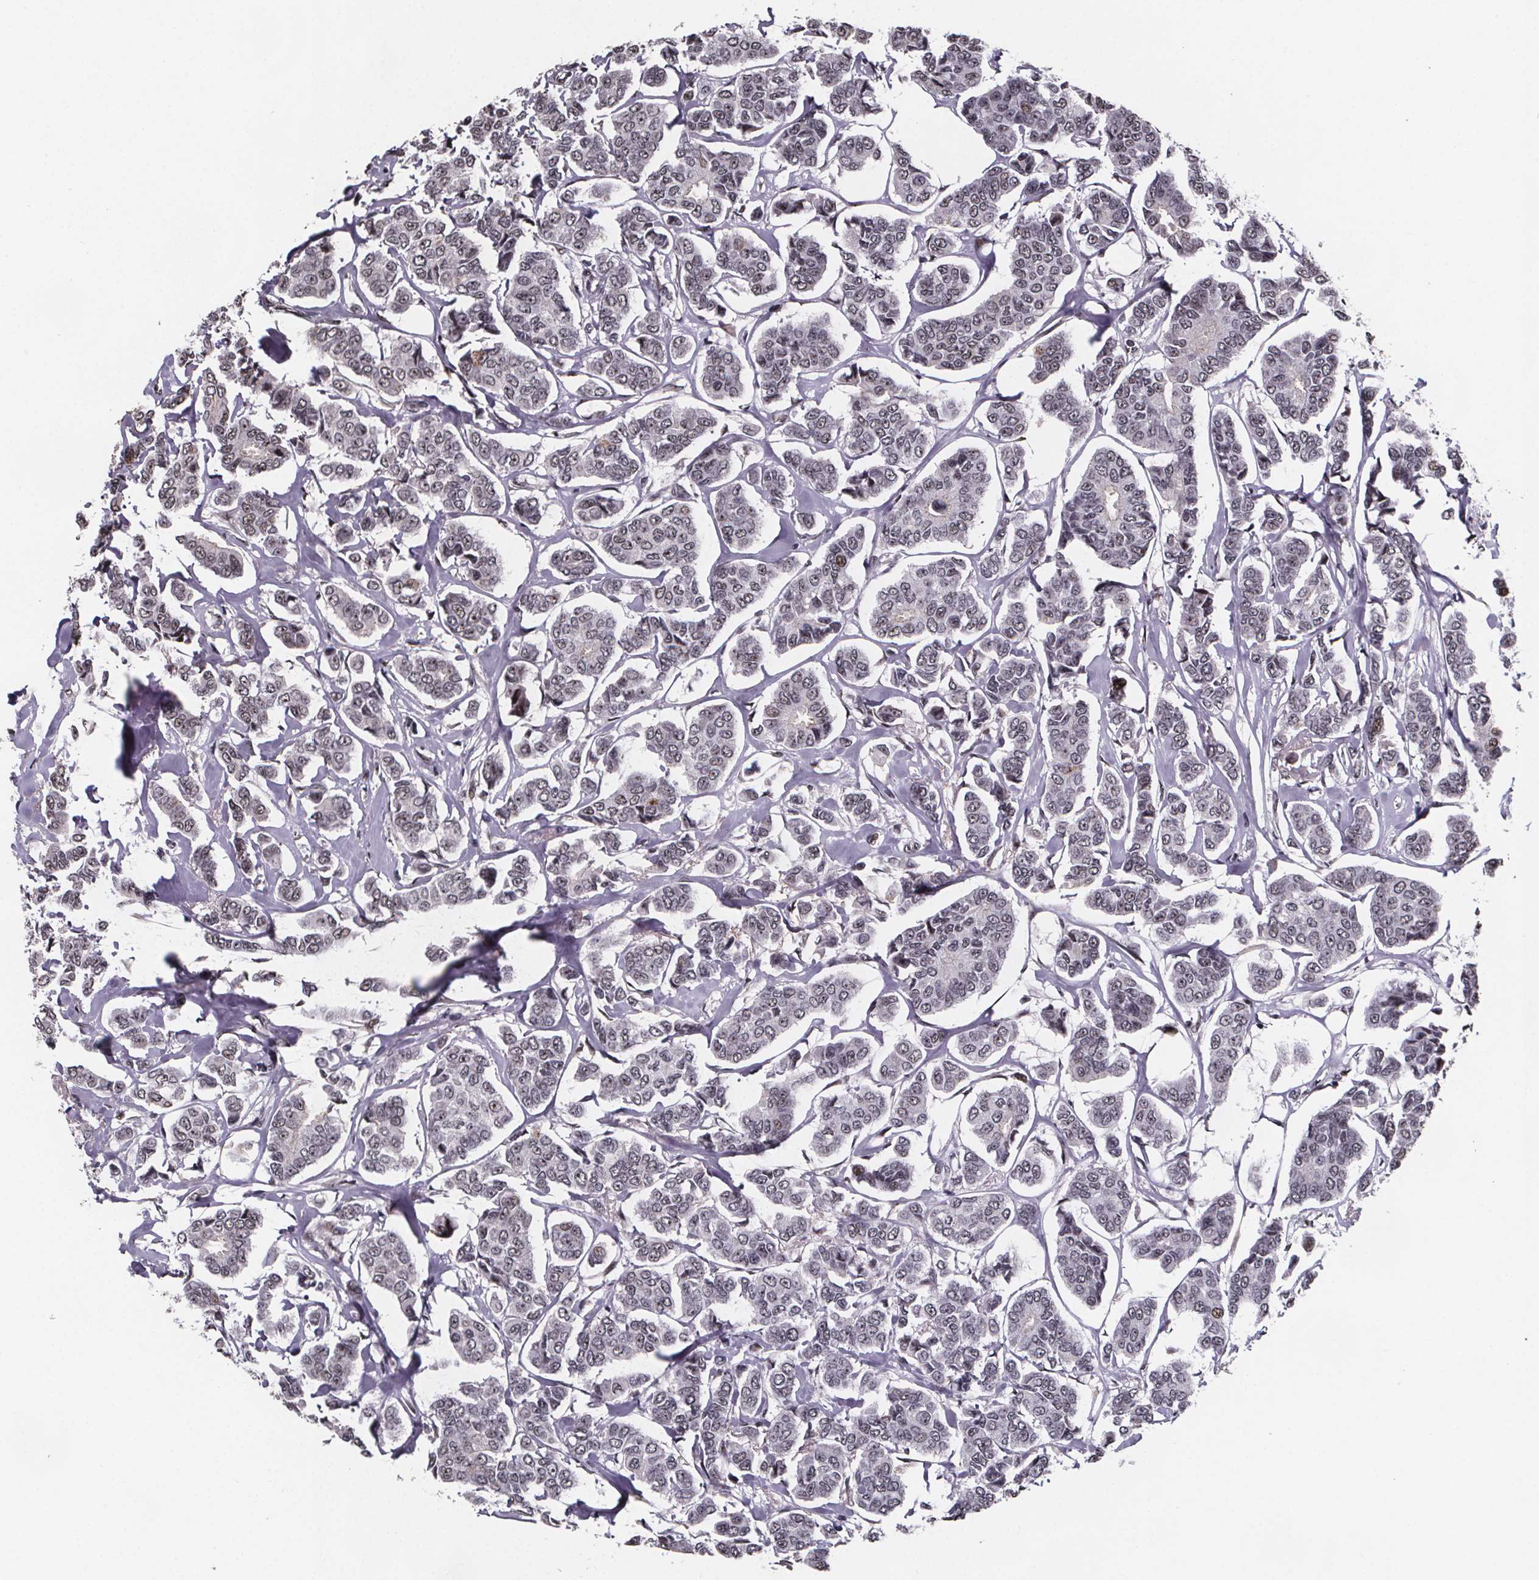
{"staining": {"intensity": "weak", "quantity": "25%-75%", "location": "nuclear"}, "tissue": "breast cancer", "cell_type": "Tumor cells", "image_type": "cancer", "snomed": [{"axis": "morphology", "description": "Duct carcinoma"}, {"axis": "topography", "description": "Breast"}], "caption": "There is low levels of weak nuclear staining in tumor cells of breast cancer (intraductal carcinoma), as demonstrated by immunohistochemical staining (brown color).", "gene": "U2SURP", "patient": {"sex": "female", "age": 94}}